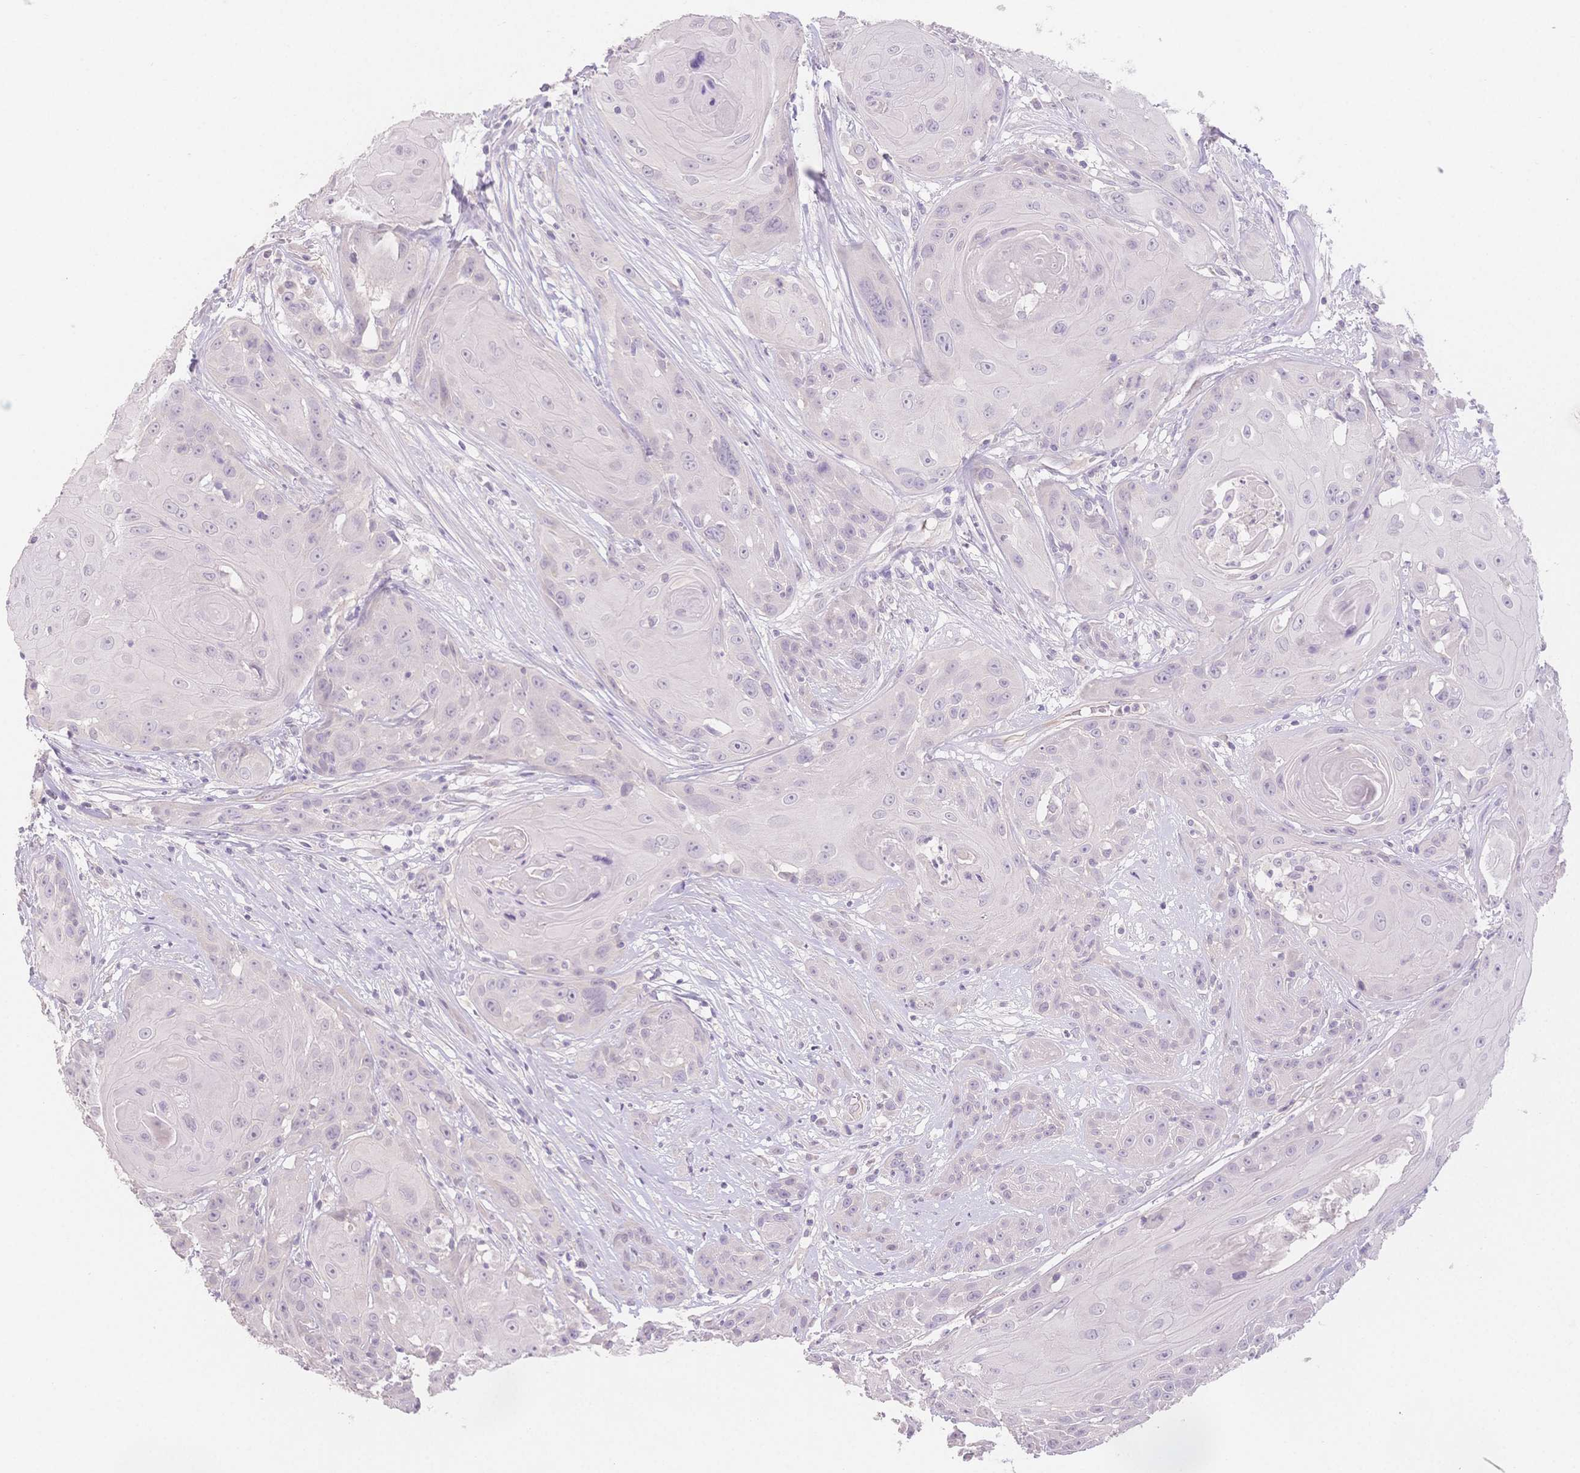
{"staining": {"intensity": "negative", "quantity": "none", "location": "none"}, "tissue": "head and neck cancer", "cell_type": "Tumor cells", "image_type": "cancer", "snomed": [{"axis": "morphology", "description": "Squamous cell carcinoma, NOS"}, {"axis": "topography", "description": "Skin"}, {"axis": "topography", "description": "Head-Neck"}], "caption": "High power microscopy photomicrograph of an immunohistochemistry micrograph of head and neck squamous cell carcinoma, revealing no significant positivity in tumor cells.", "gene": "SUV39H2", "patient": {"sex": "male", "age": 80}}